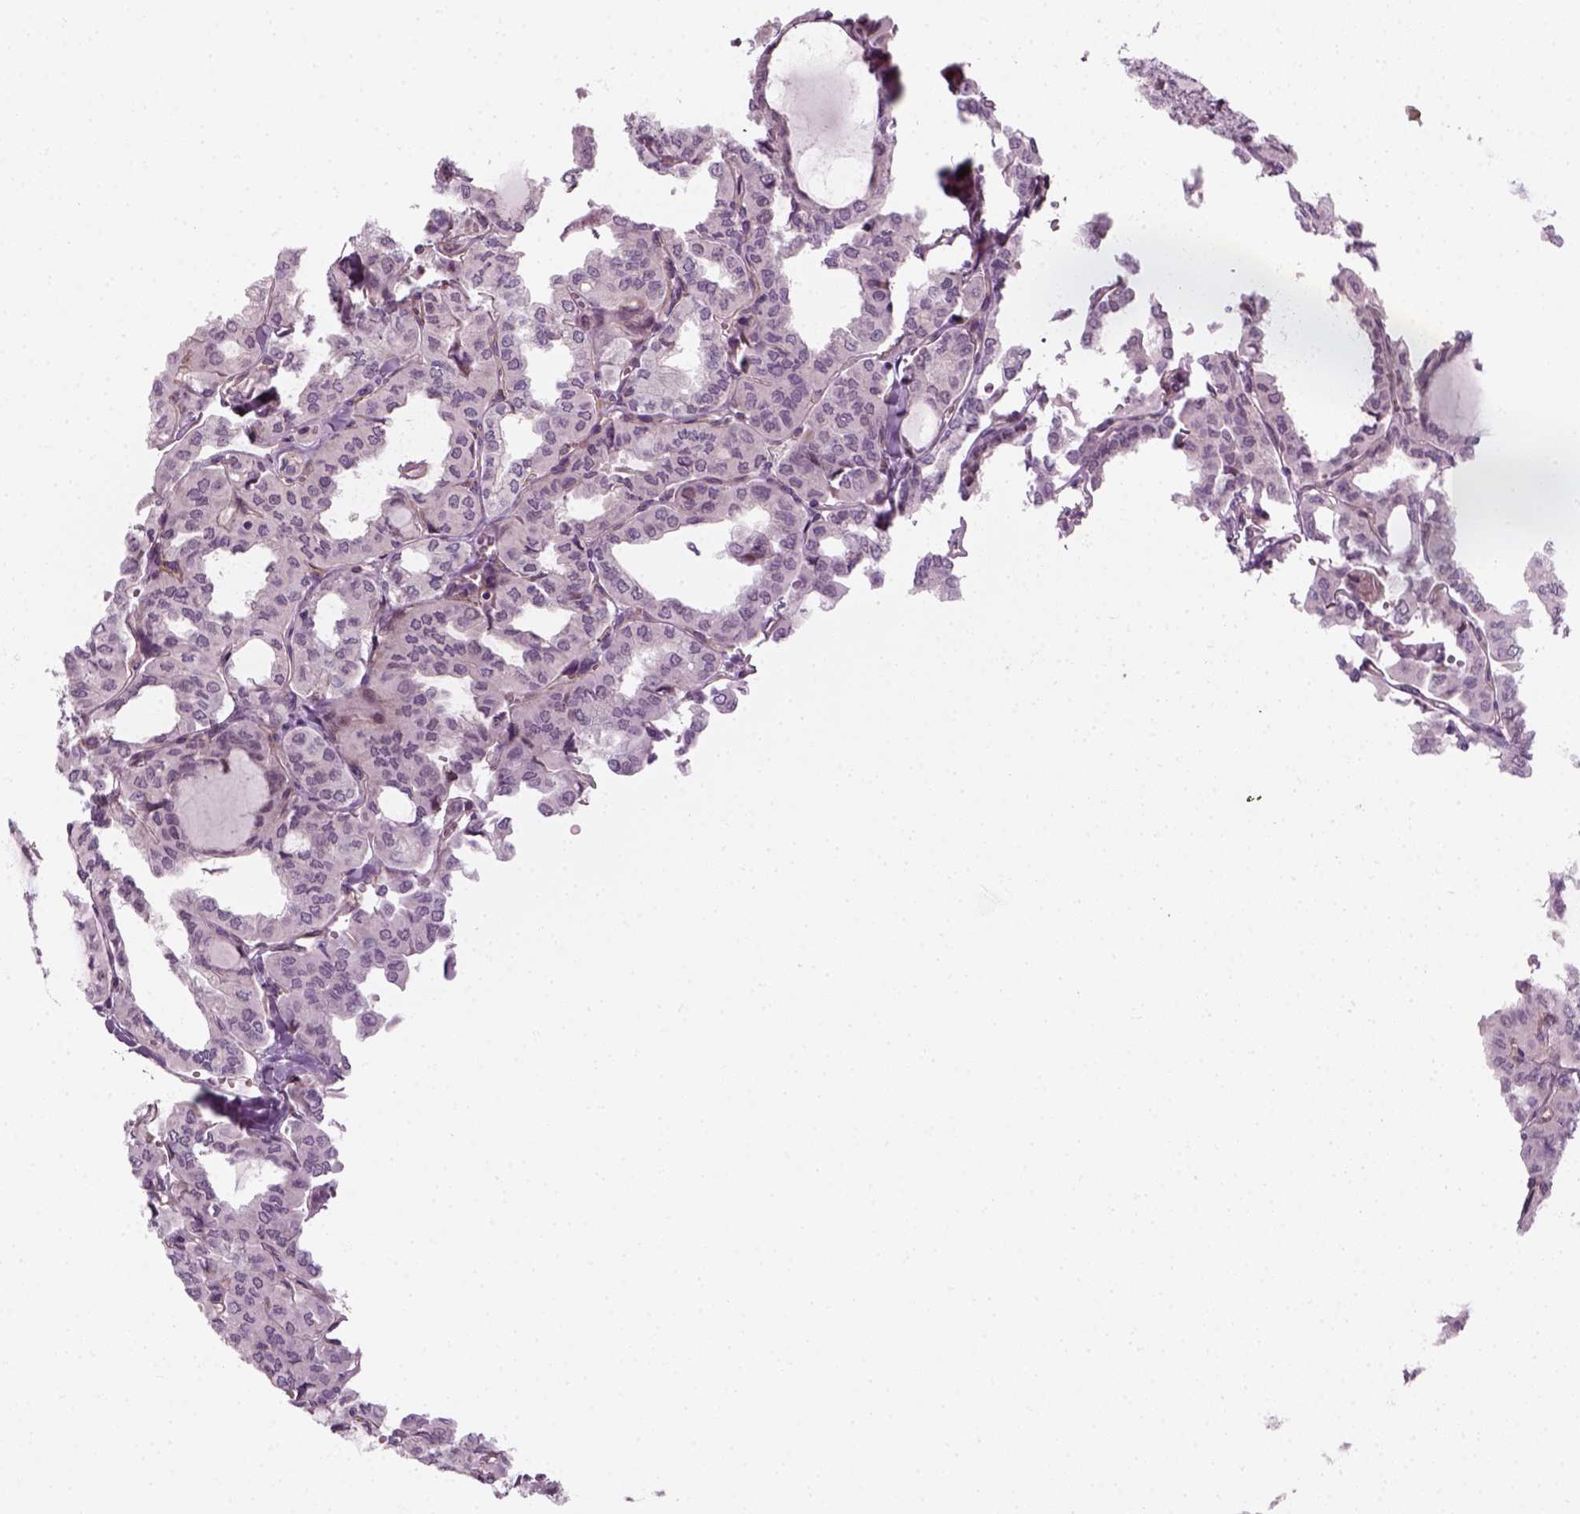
{"staining": {"intensity": "negative", "quantity": "none", "location": "none"}, "tissue": "thyroid cancer", "cell_type": "Tumor cells", "image_type": "cancer", "snomed": [{"axis": "morphology", "description": "Papillary adenocarcinoma, NOS"}, {"axis": "topography", "description": "Thyroid gland"}], "caption": "DAB (3,3'-diaminobenzidine) immunohistochemical staining of human thyroid cancer exhibits no significant expression in tumor cells. (Stains: DAB (3,3'-diaminobenzidine) IHC with hematoxylin counter stain, Microscopy: brightfield microscopy at high magnification).", "gene": "DNASE1L1", "patient": {"sex": "male", "age": 20}}